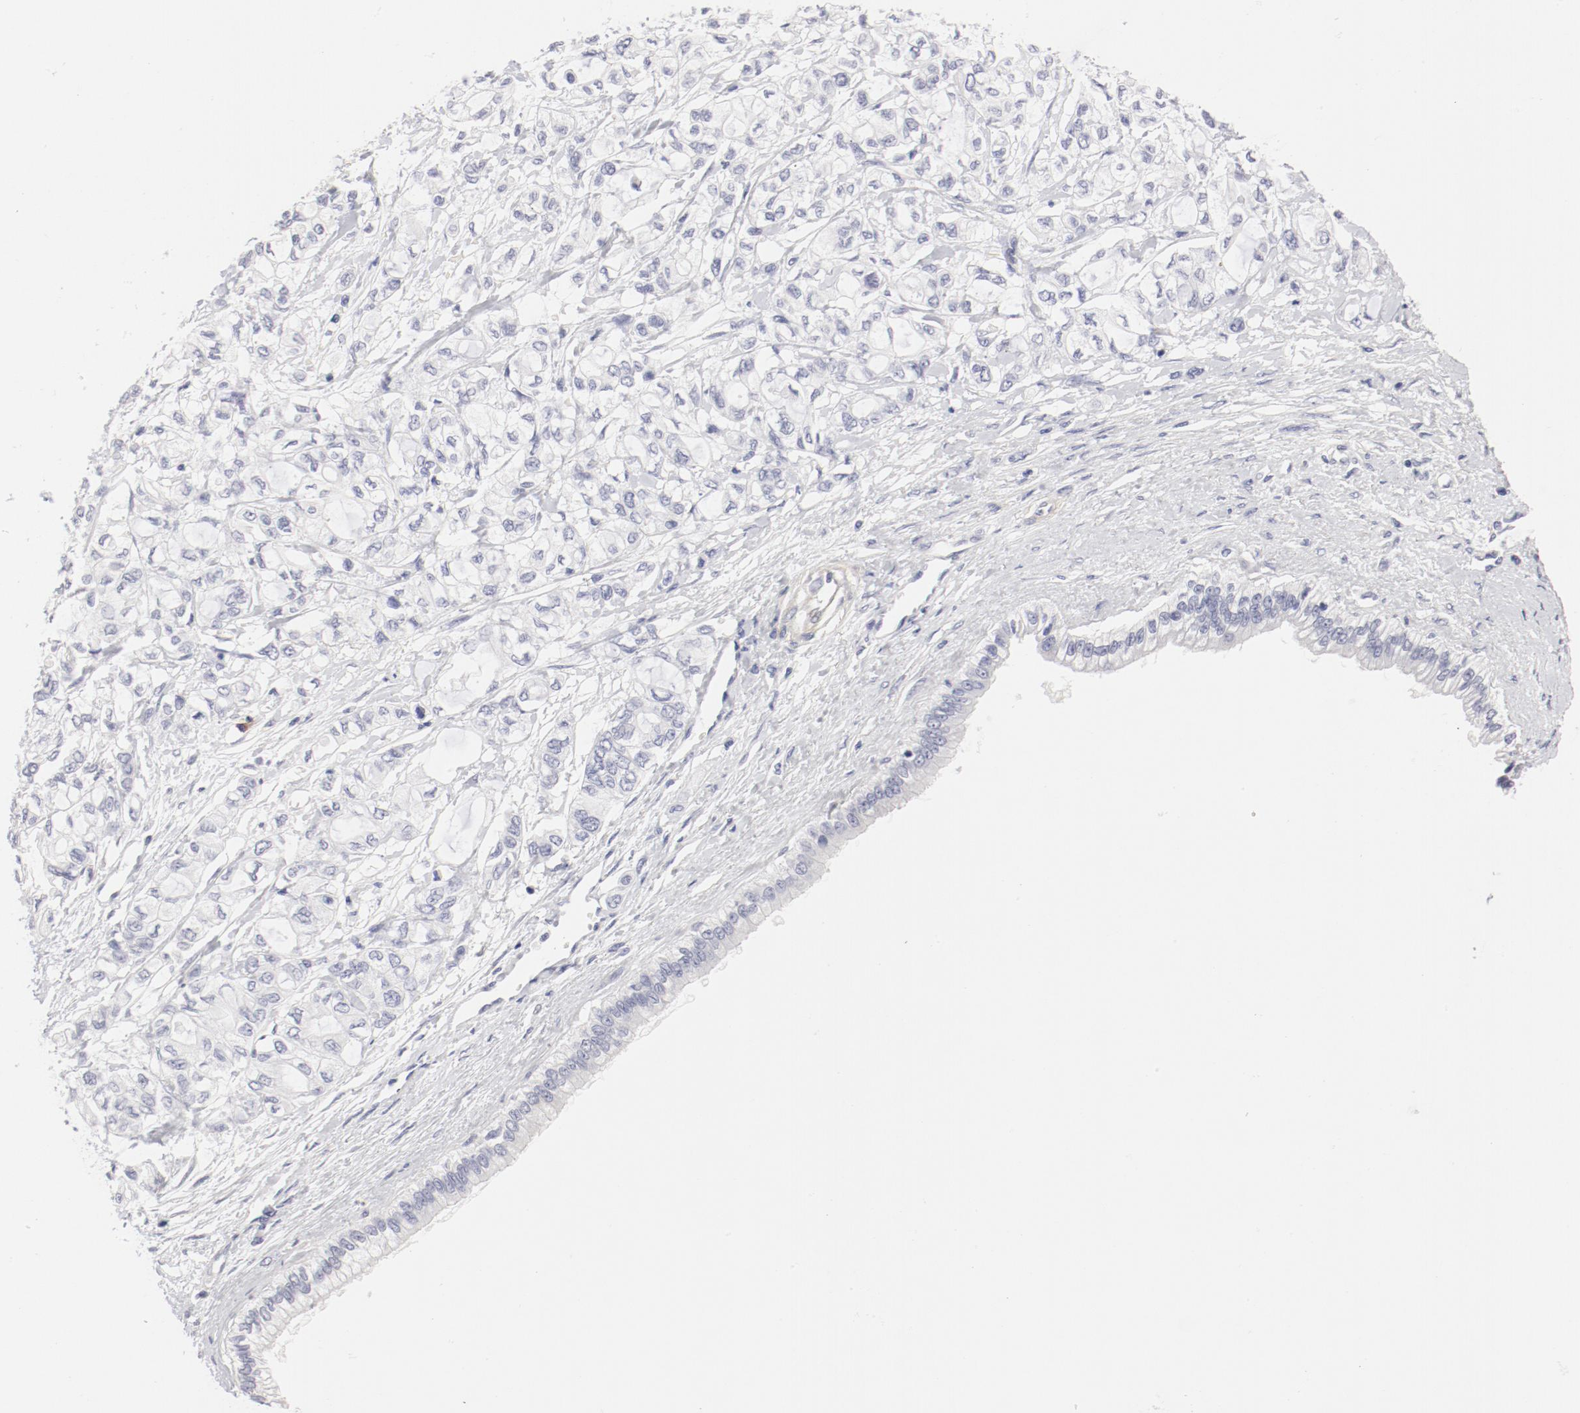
{"staining": {"intensity": "negative", "quantity": "none", "location": "none"}, "tissue": "pancreatic cancer", "cell_type": "Tumor cells", "image_type": "cancer", "snomed": [{"axis": "morphology", "description": "Adenocarcinoma, NOS"}, {"axis": "topography", "description": "Pancreas"}], "caption": "IHC image of human pancreatic cancer (adenocarcinoma) stained for a protein (brown), which shows no positivity in tumor cells.", "gene": "LAX1", "patient": {"sex": "male", "age": 79}}